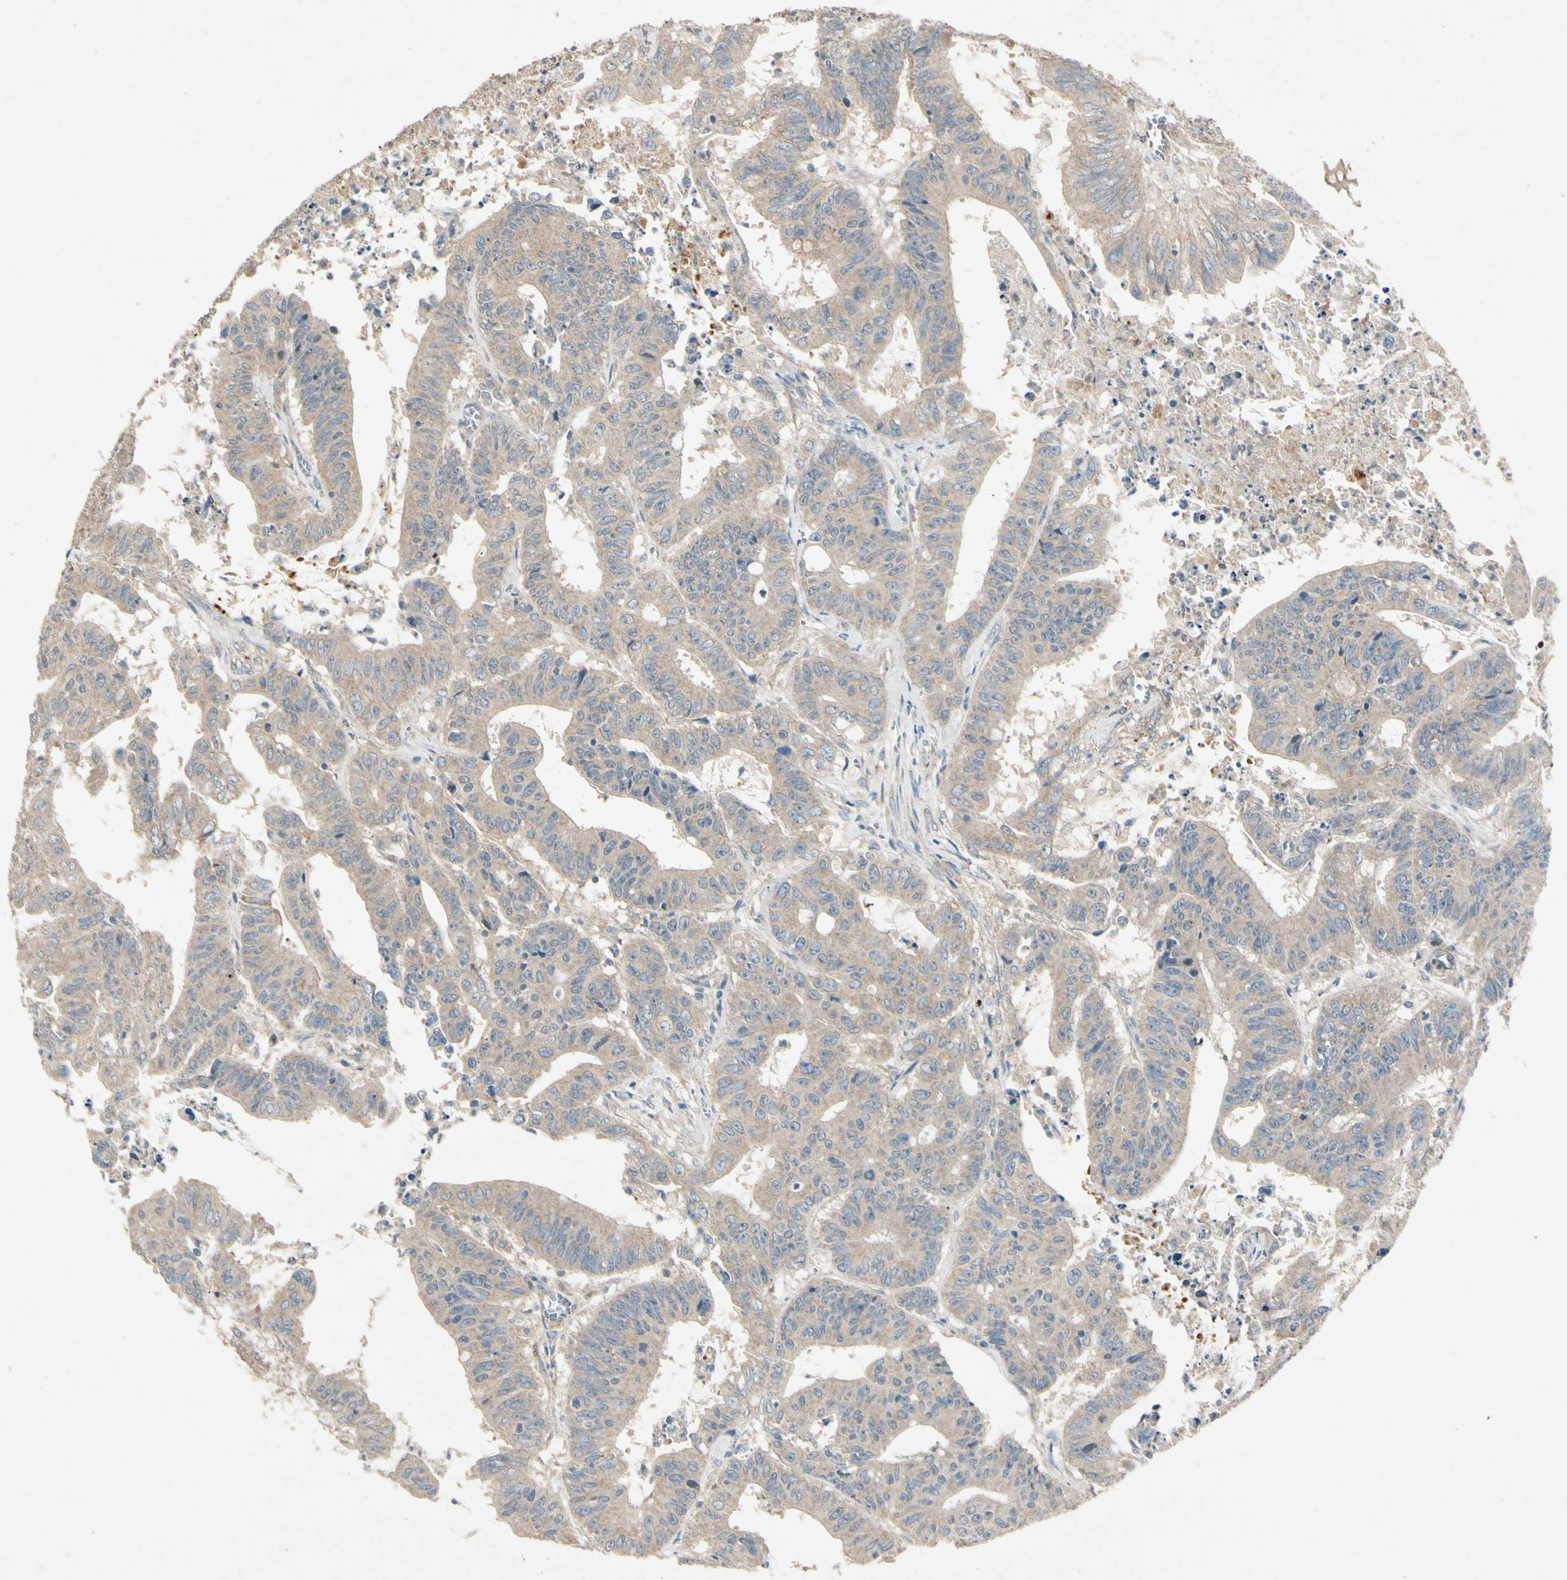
{"staining": {"intensity": "weak", "quantity": ">75%", "location": "cytoplasmic/membranous"}, "tissue": "colorectal cancer", "cell_type": "Tumor cells", "image_type": "cancer", "snomed": [{"axis": "morphology", "description": "Adenocarcinoma, NOS"}, {"axis": "topography", "description": "Colon"}], "caption": "There is low levels of weak cytoplasmic/membranous expression in tumor cells of colorectal adenocarcinoma, as demonstrated by immunohistochemical staining (brown color).", "gene": "GPLD1", "patient": {"sex": "male", "age": 45}}